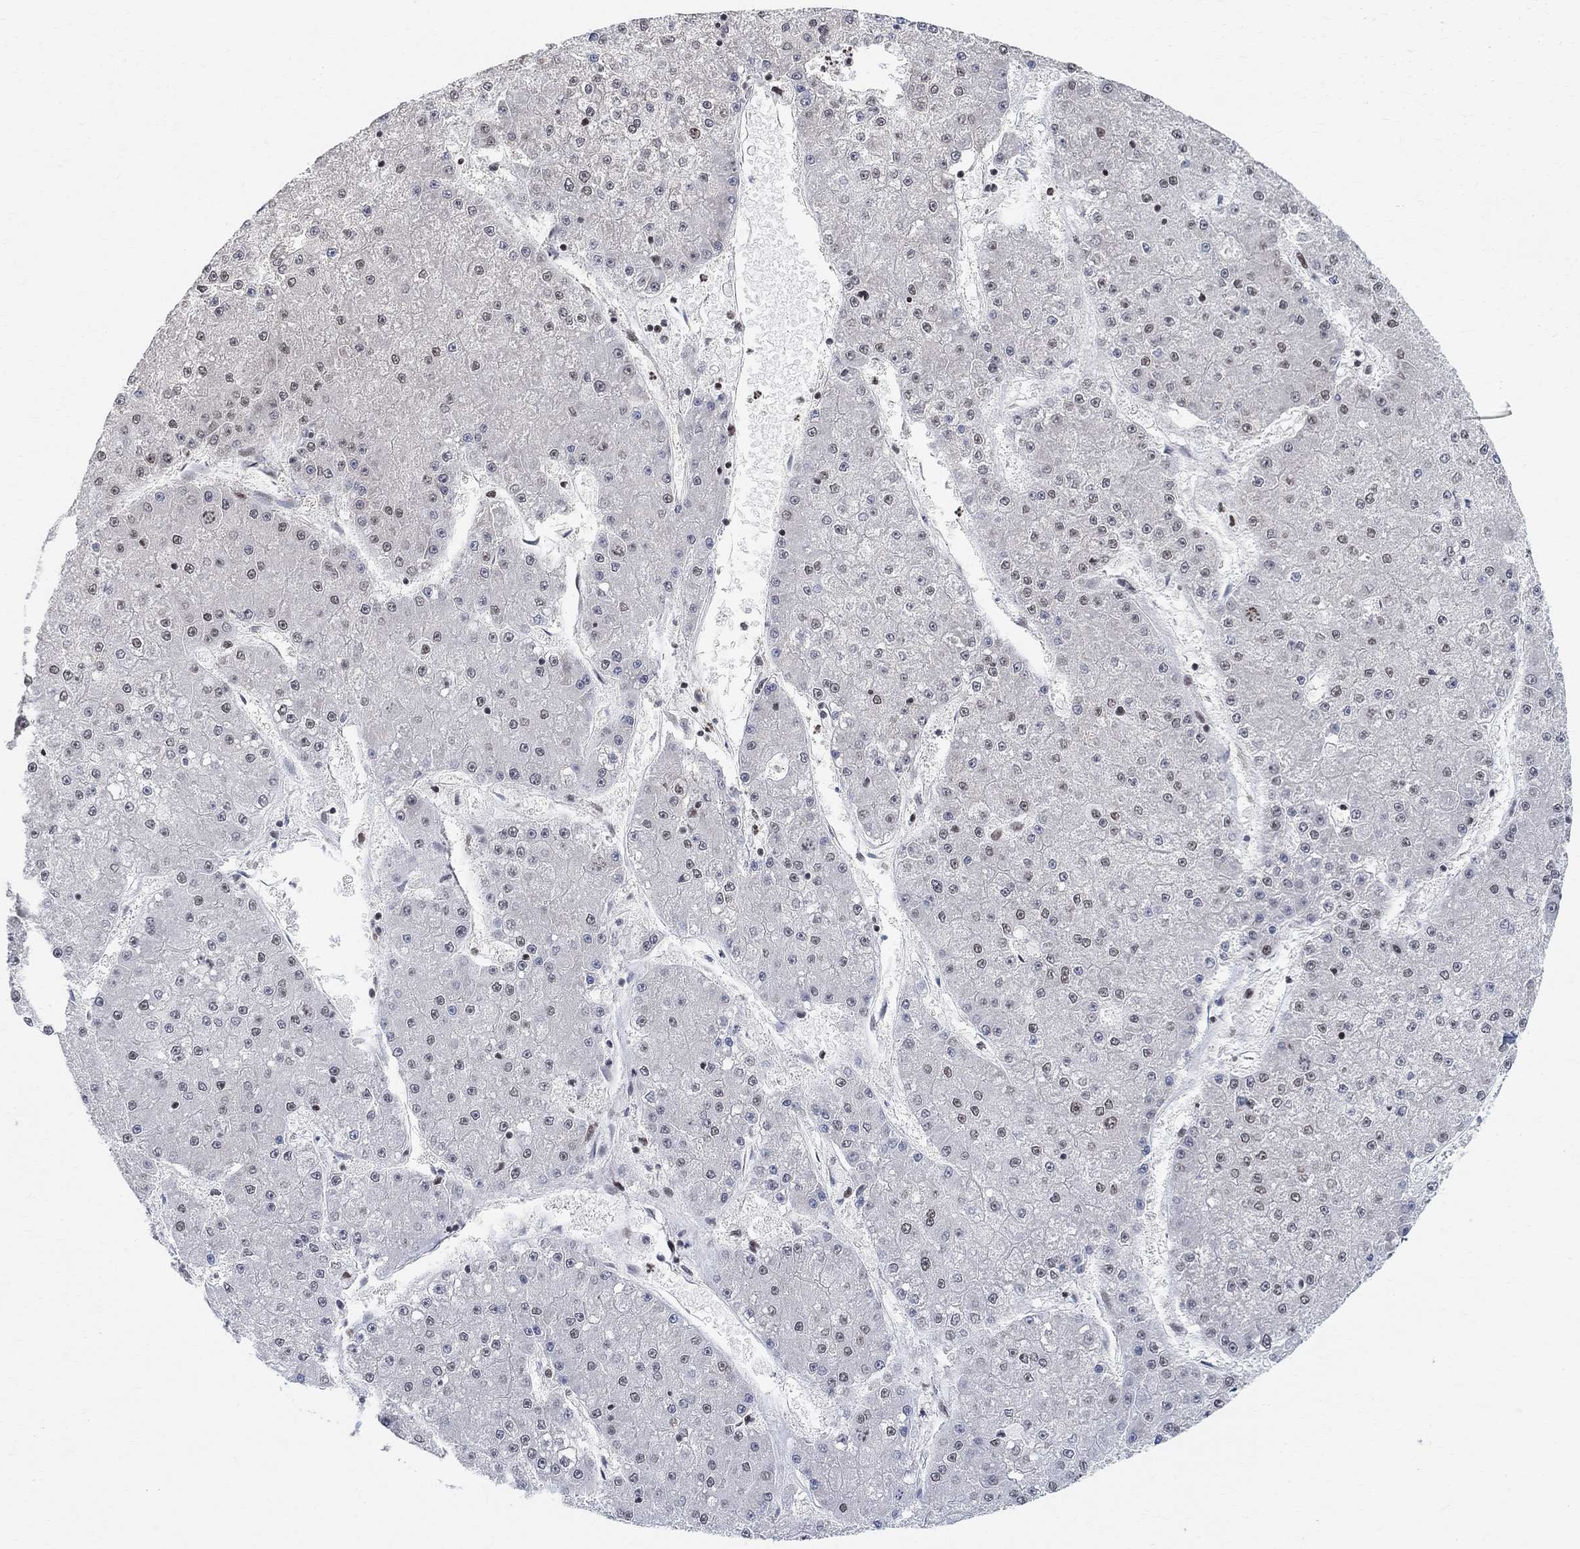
{"staining": {"intensity": "weak", "quantity": "<25%", "location": "nuclear"}, "tissue": "liver cancer", "cell_type": "Tumor cells", "image_type": "cancer", "snomed": [{"axis": "morphology", "description": "Carcinoma, Hepatocellular, NOS"}, {"axis": "topography", "description": "Liver"}], "caption": "There is no significant expression in tumor cells of liver cancer (hepatocellular carcinoma). (Stains: DAB (3,3'-diaminobenzidine) IHC with hematoxylin counter stain, Microscopy: brightfield microscopy at high magnification).", "gene": "E4F1", "patient": {"sex": "male", "age": 73}}